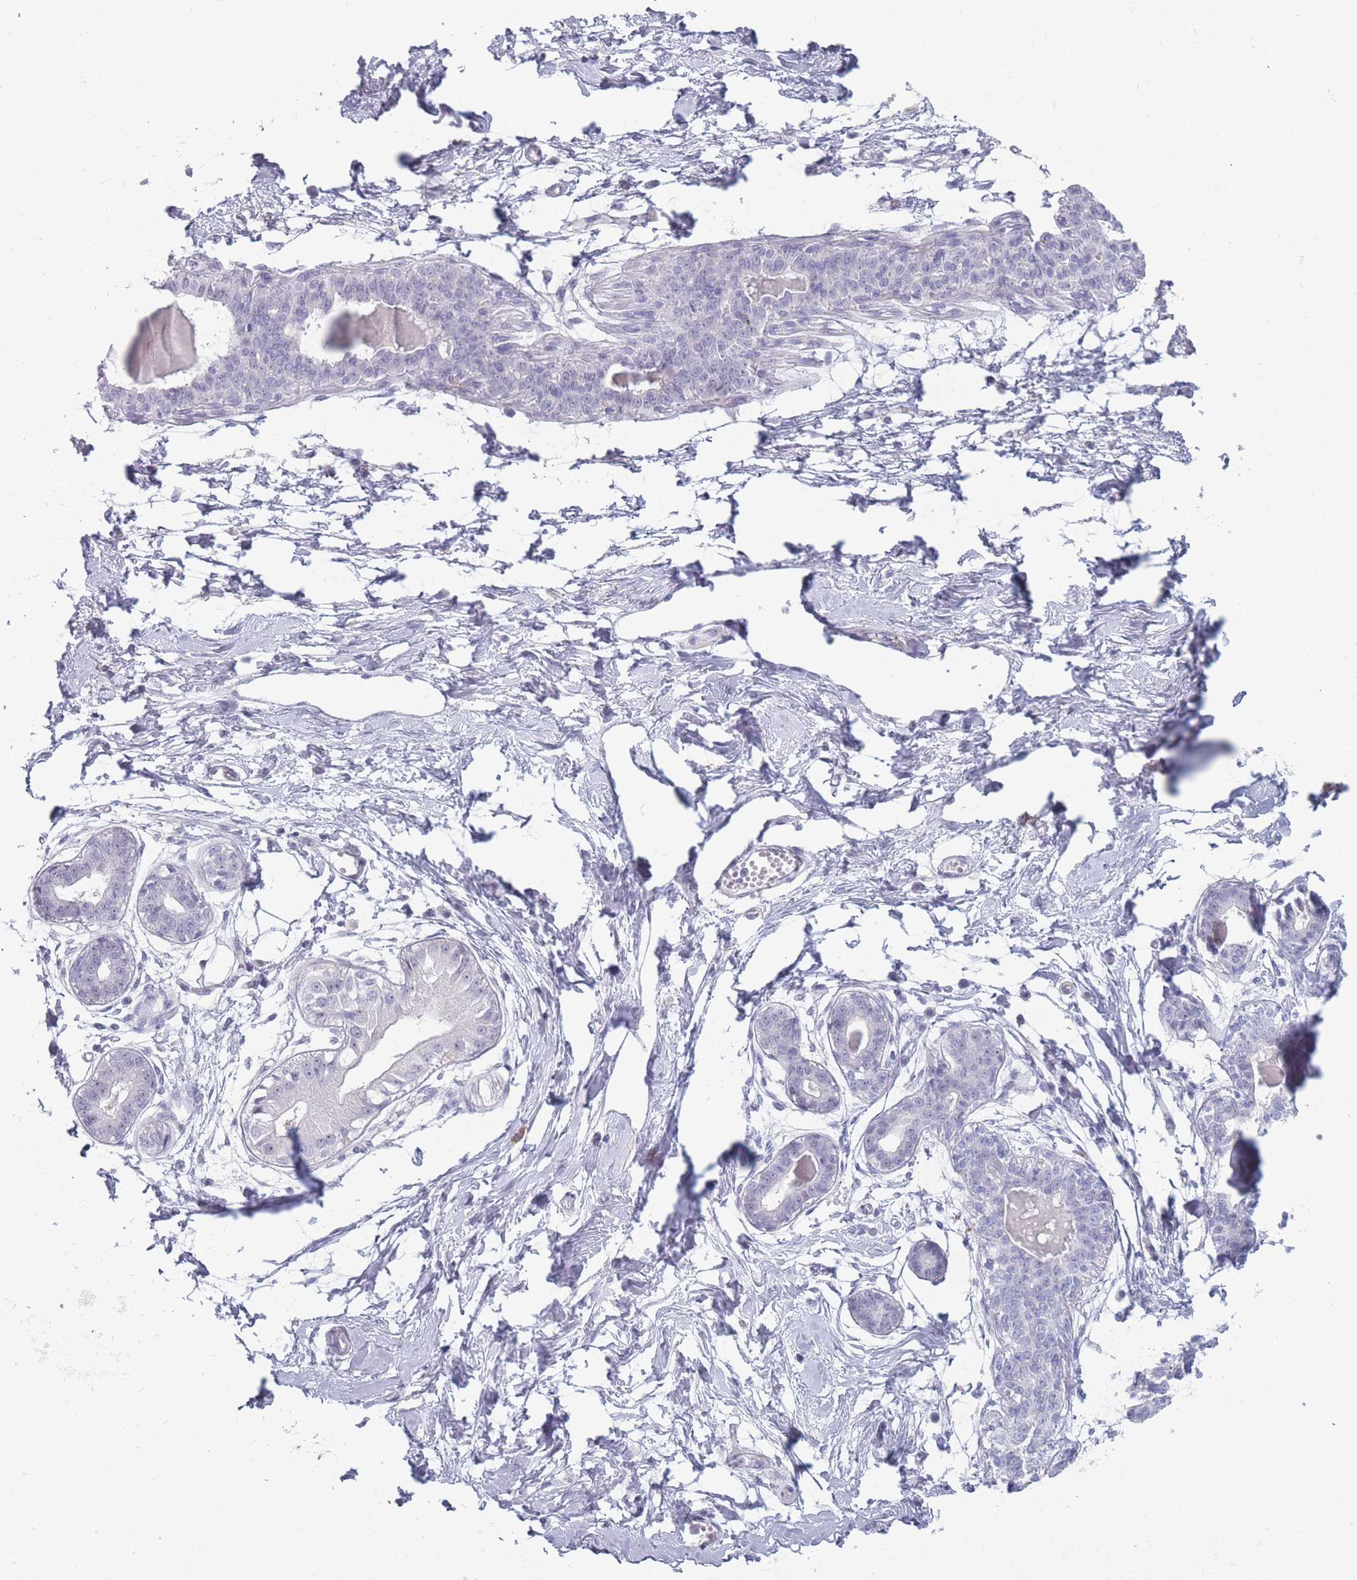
{"staining": {"intensity": "negative", "quantity": "none", "location": "none"}, "tissue": "breast", "cell_type": "Adipocytes", "image_type": "normal", "snomed": [{"axis": "morphology", "description": "Normal tissue, NOS"}, {"axis": "topography", "description": "Breast"}], "caption": "Photomicrograph shows no significant protein expression in adipocytes of normal breast.", "gene": "ROS1", "patient": {"sex": "female", "age": 45}}